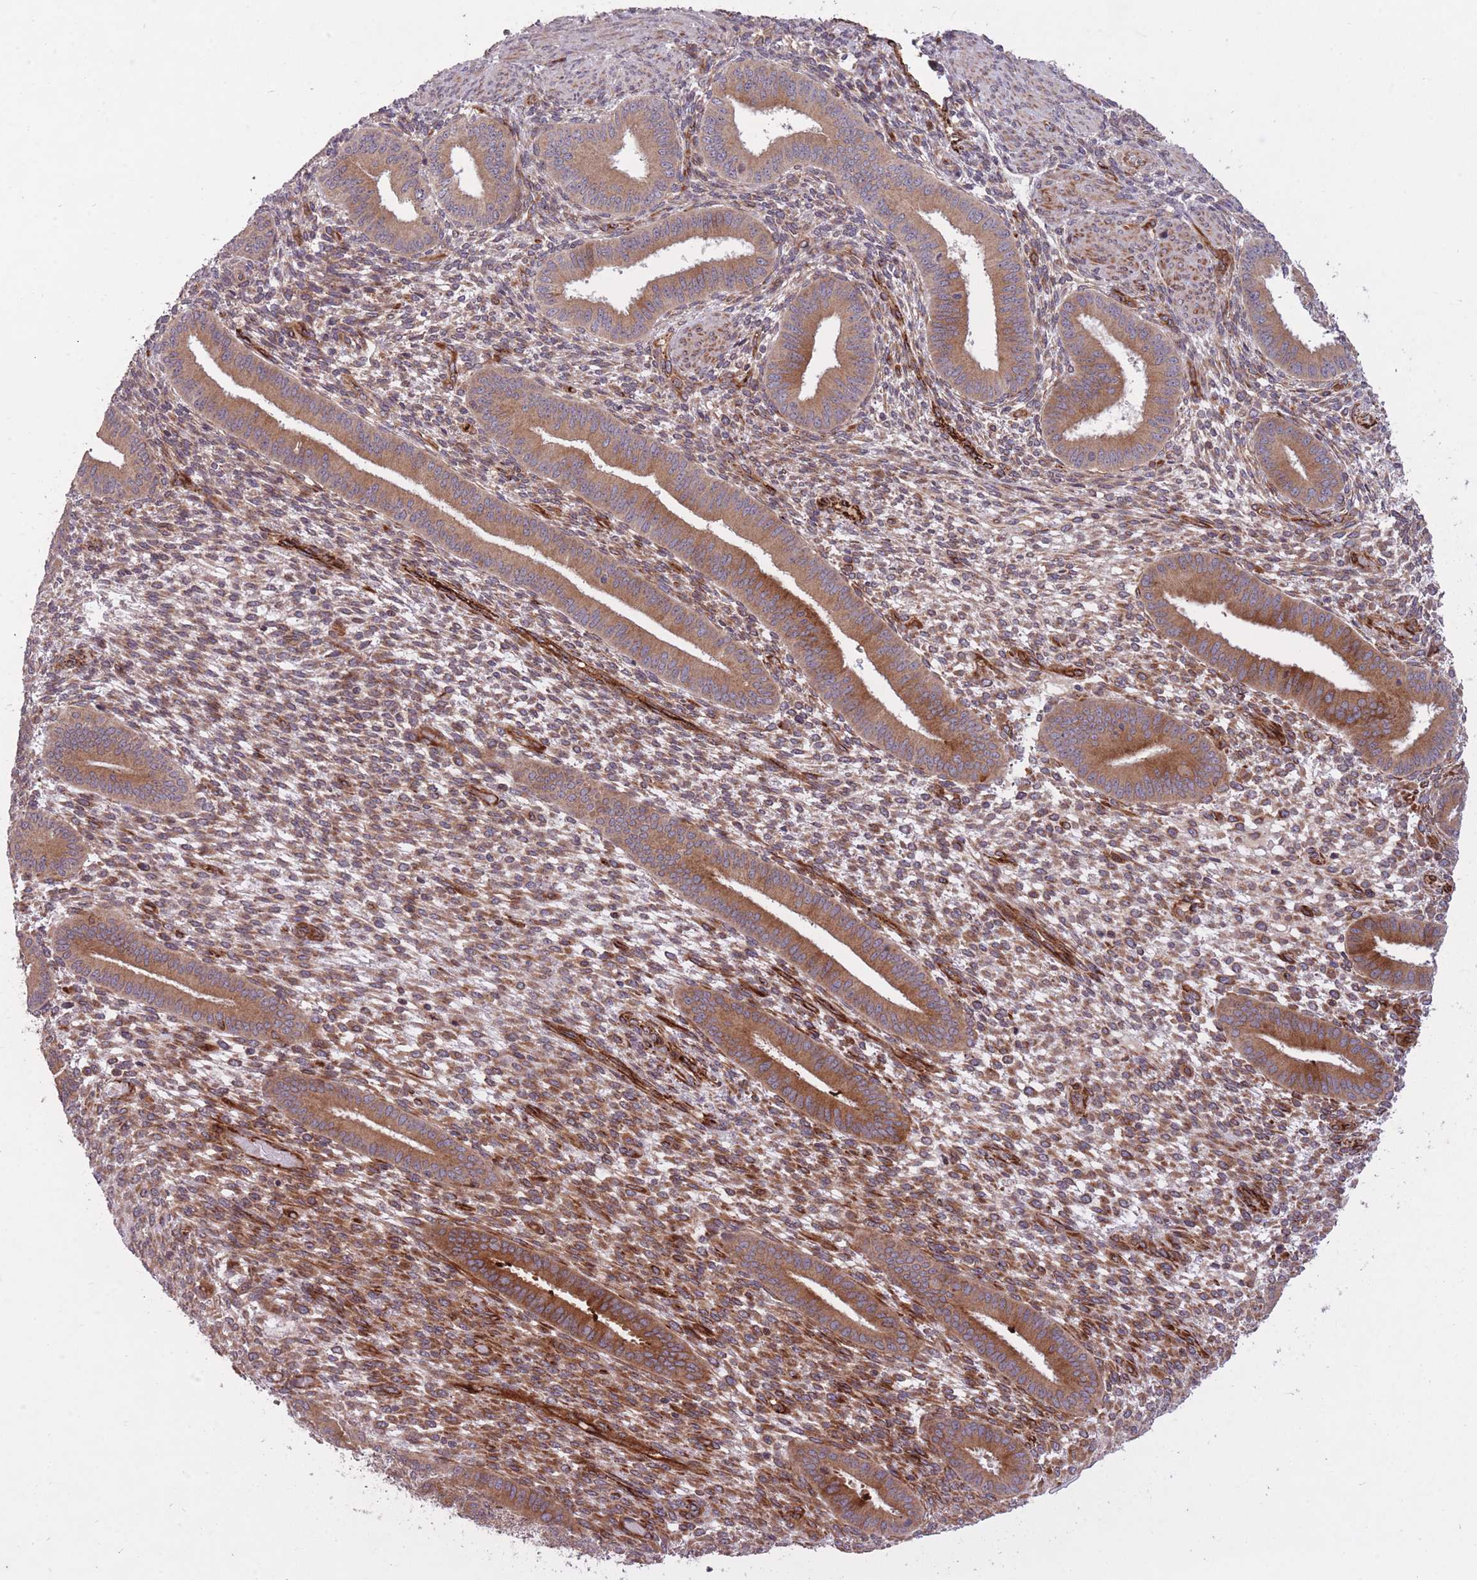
{"staining": {"intensity": "moderate", "quantity": "25%-75%", "location": "cytoplasmic/membranous"}, "tissue": "endometrium", "cell_type": "Cells in endometrial stroma", "image_type": "normal", "snomed": [{"axis": "morphology", "description": "Normal tissue, NOS"}, {"axis": "topography", "description": "Endometrium"}], "caption": "Immunohistochemical staining of unremarkable endometrium shows 25%-75% levels of moderate cytoplasmic/membranous protein staining in about 25%-75% of cells in endometrial stroma. The staining is performed using DAB brown chromogen to label protein expression. The nuclei are counter-stained blue using hematoxylin.", "gene": "CISH", "patient": {"sex": "female", "age": 36}}